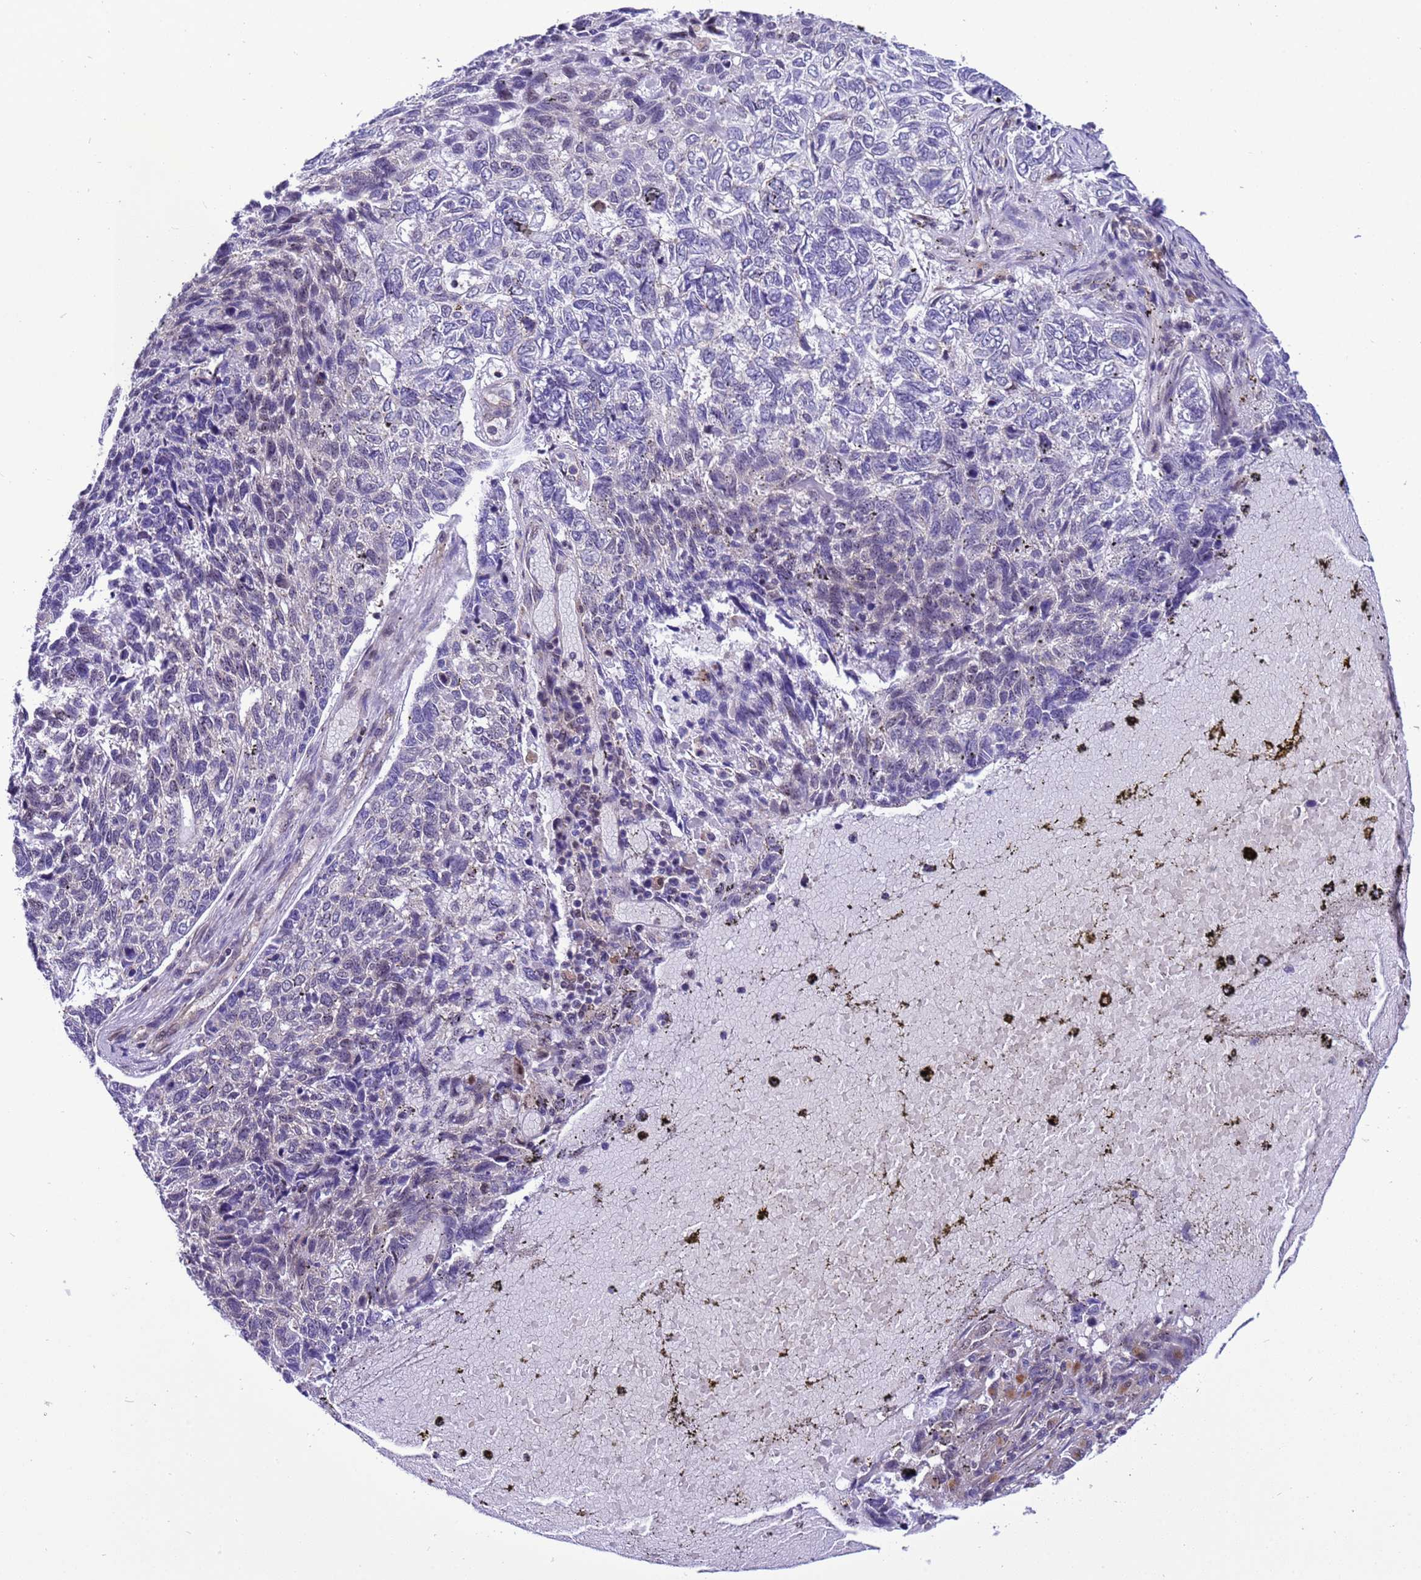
{"staining": {"intensity": "negative", "quantity": "none", "location": "none"}, "tissue": "skin cancer", "cell_type": "Tumor cells", "image_type": "cancer", "snomed": [{"axis": "morphology", "description": "Basal cell carcinoma"}, {"axis": "topography", "description": "Skin"}], "caption": "DAB immunohistochemical staining of basal cell carcinoma (skin) shows no significant expression in tumor cells.", "gene": "RASD1", "patient": {"sex": "female", "age": 65}}